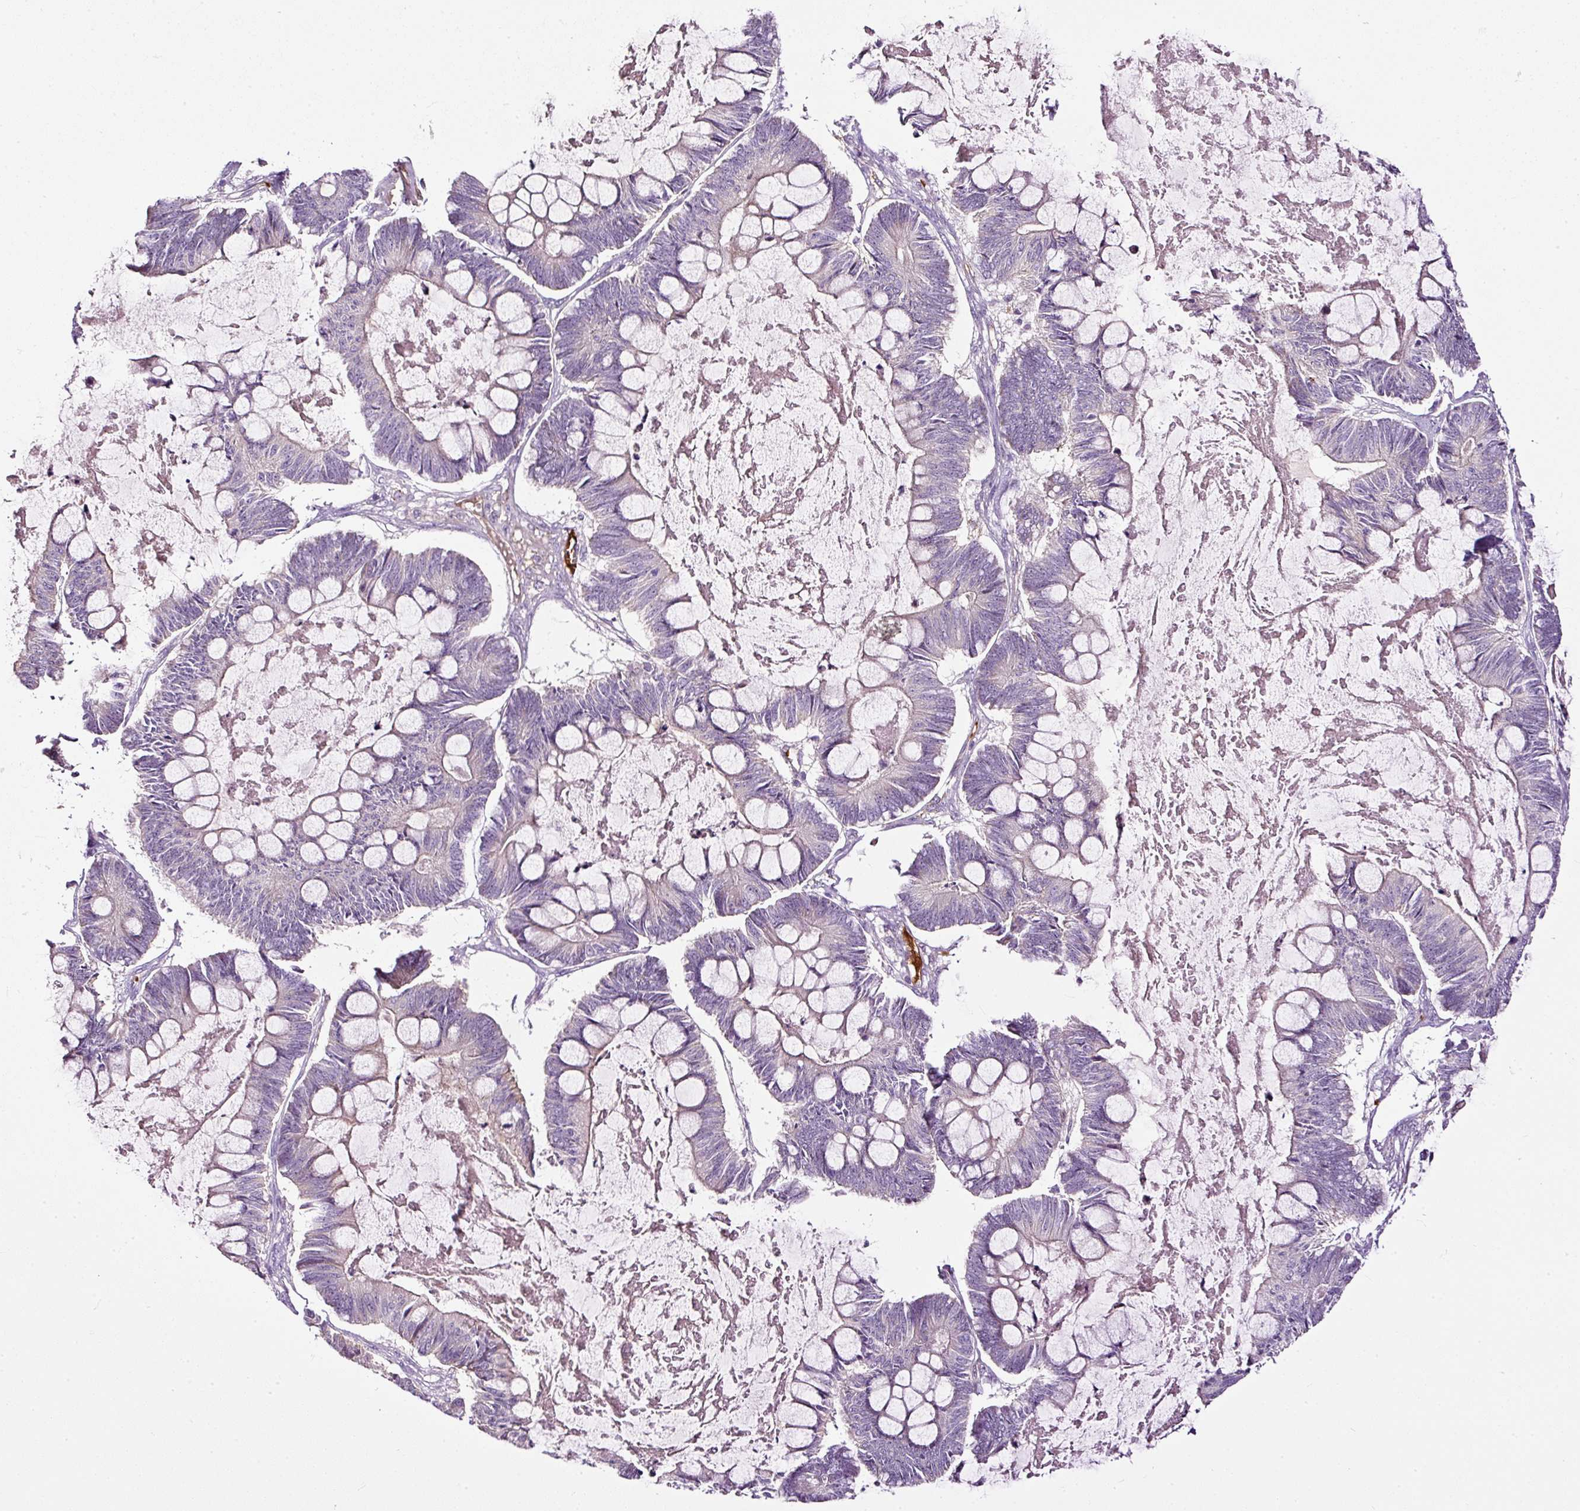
{"staining": {"intensity": "negative", "quantity": "none", "location": "none"}, "tissue": "ovarian cancer", "cell_type": "Tumor cells", "image_type": "cancer", "snomed": [{"axis": "morphology", "description": "Cystadenocarcinoma, mucinous, NOS"}, {"axis": "topography", "description": "Ovary"}], "caption": "Micrograph shows no significant protein staining in tumor cells of mucinous cystadenocarcinoma (ovarian).", "gene": "USHBP1", "patient": {"sex": "female", "age": 61}}